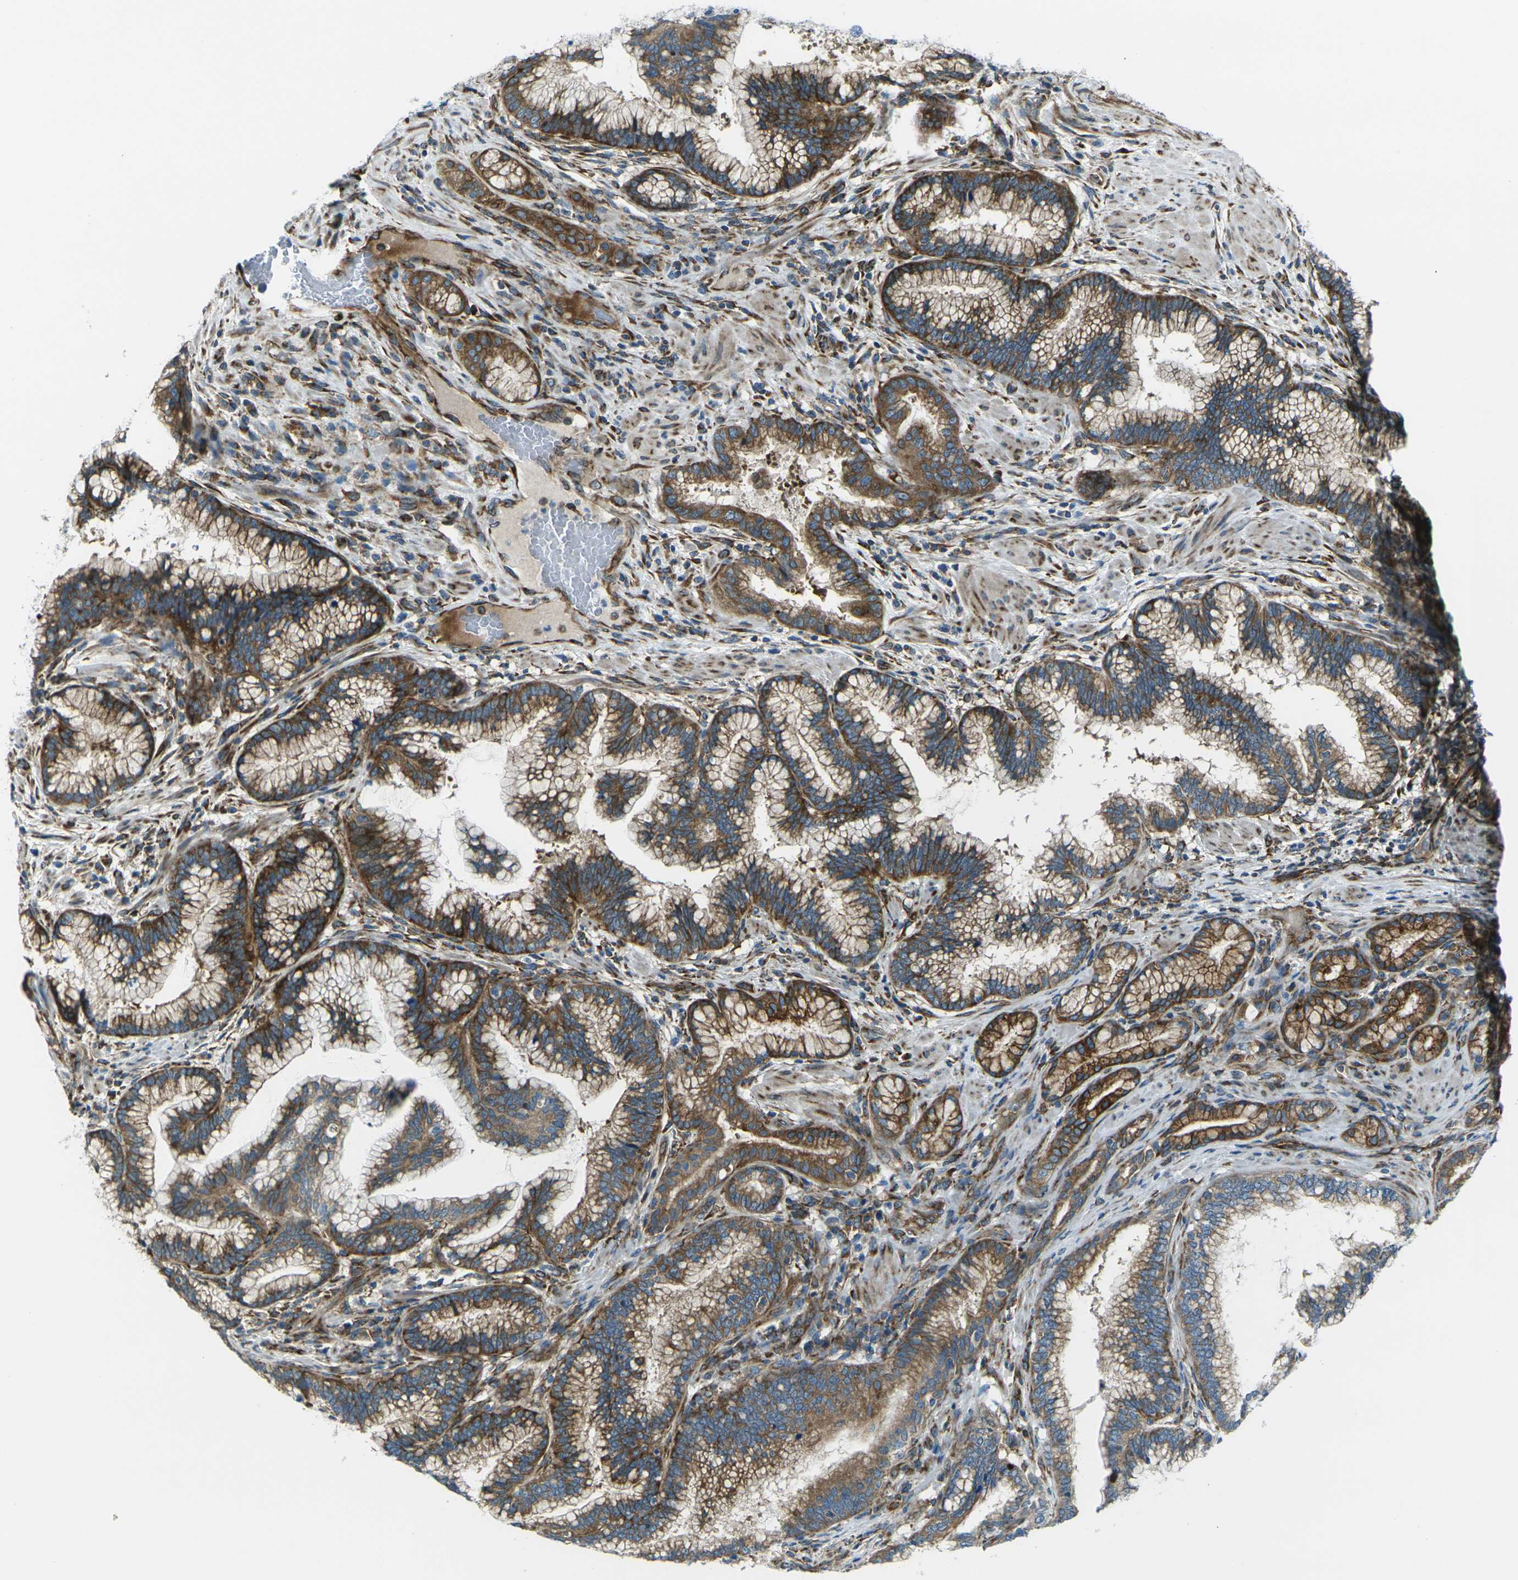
{"staining": {"intensity": "strong", "quantity": ">75%", "location": "cytoplasmic/membranous"}, "tissue": "pancreatic cancer", "cell_type": "Tumor cells", "image_type": "cancer", "snomed": [{"axis": "morphology", "description": "Adenocarcinoma, NOS"}, {"axis": "topography", "description": "Pancreas"}], "caption": "Approximately >75% of tumor cells in pancreatic cancer (adenocarcinoma) display strong cytoplasmic/membranous protein expression as visualized by brown immunohistochemical staining.", "gene": "CELSR2", "patient": {"sex": "female", "age": 64}}